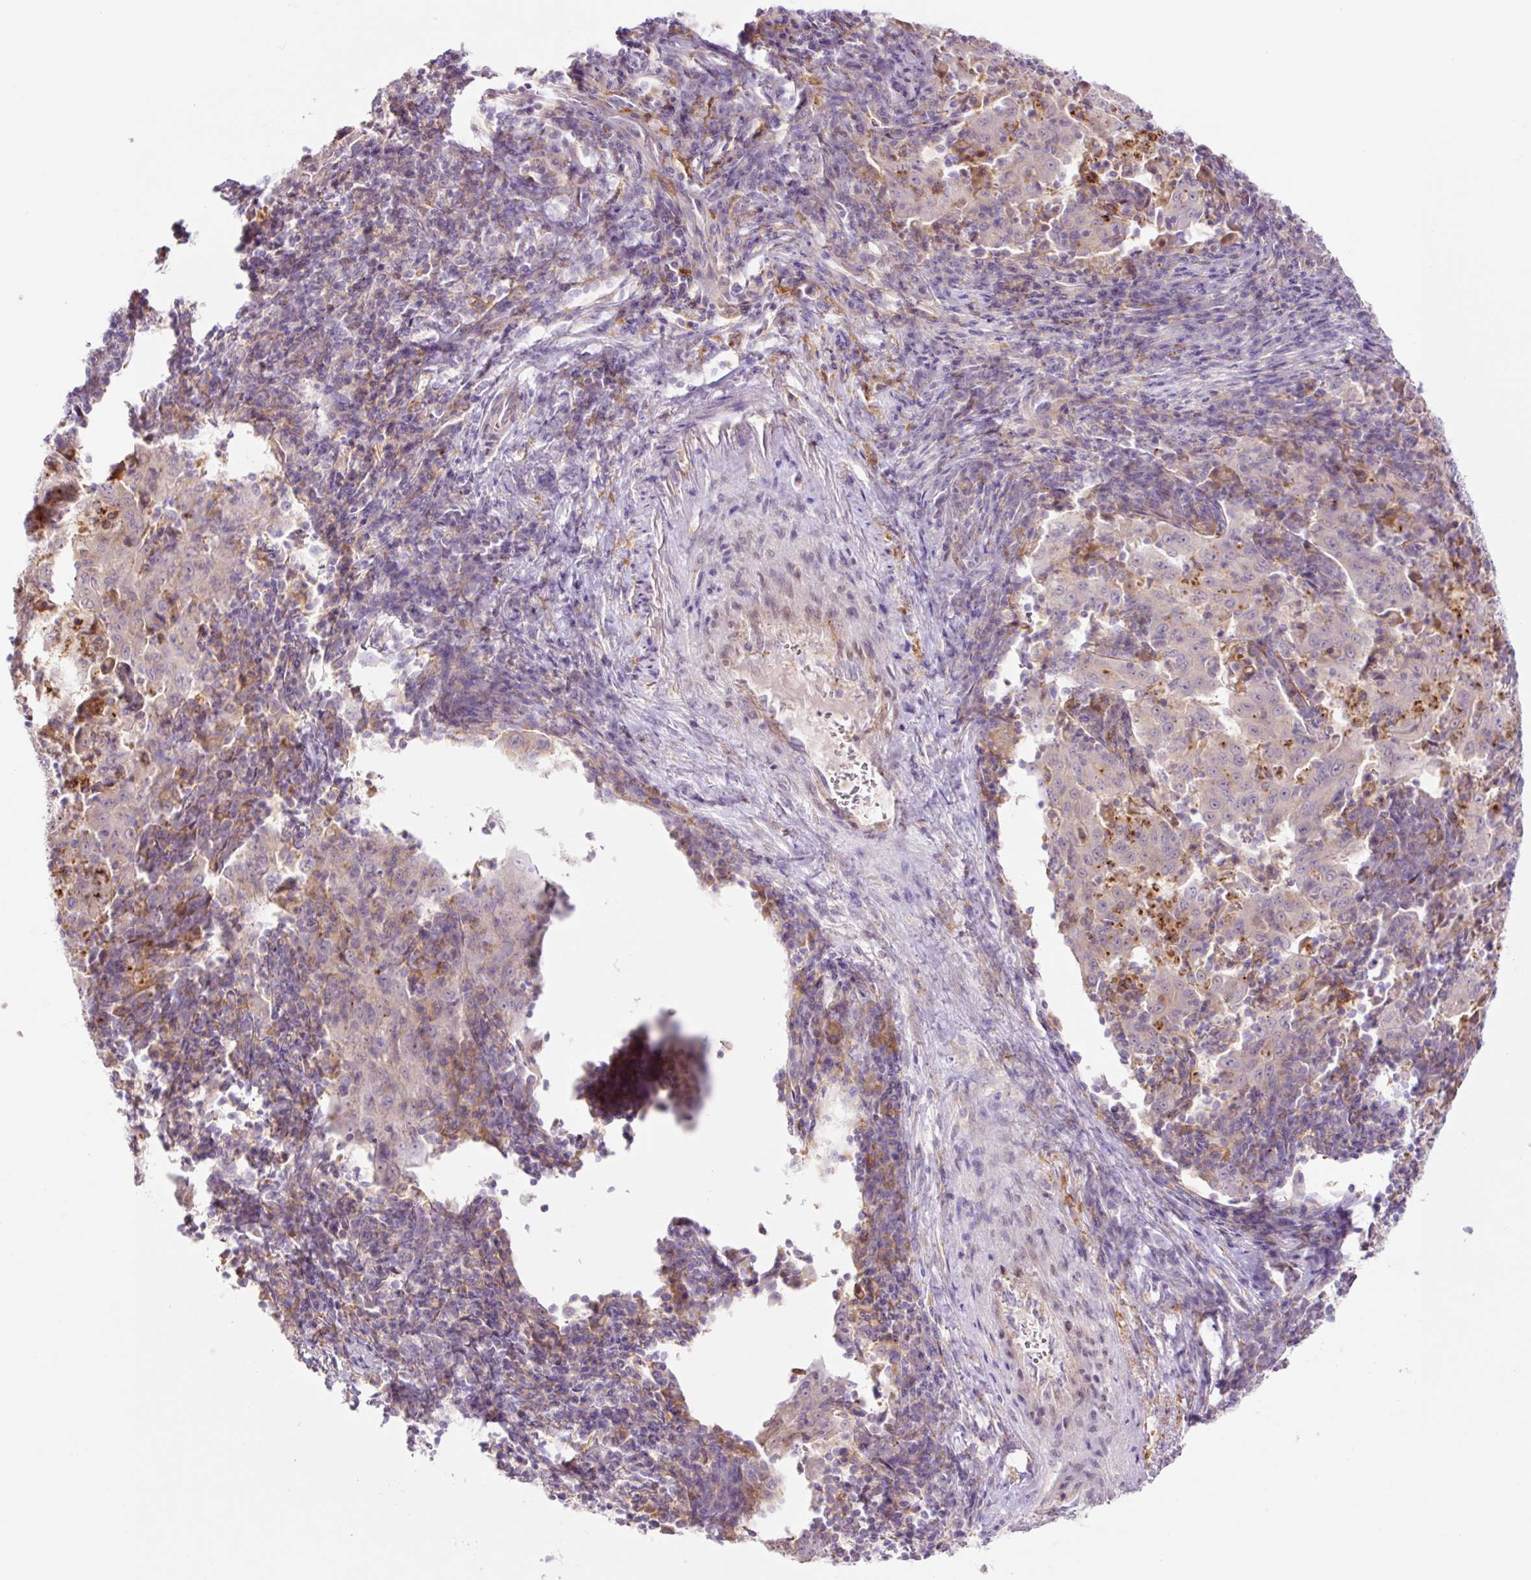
{"staining": {"intensity": "negative", "quantity": "none", "location": "none"}, "tissue": "pancreatic cancer", "cell_type": "Tumor cells", "image_type": "cancer", "snomed": [{"axis": "morphology", "description": "Adenocarcinoma, NOS"}, {"axis": "topography", "description": "Pancreas"}], "caption": "The IHC image has no significant staining in tumor cells of adenocarcinoma (pancreatic) tissue. The staining is performed using DAB brown chromogen with nuclei counter-stained in using hematoxylin.", "gene": "SH2D6", "patient": {"sex": "male", "age": 63}}